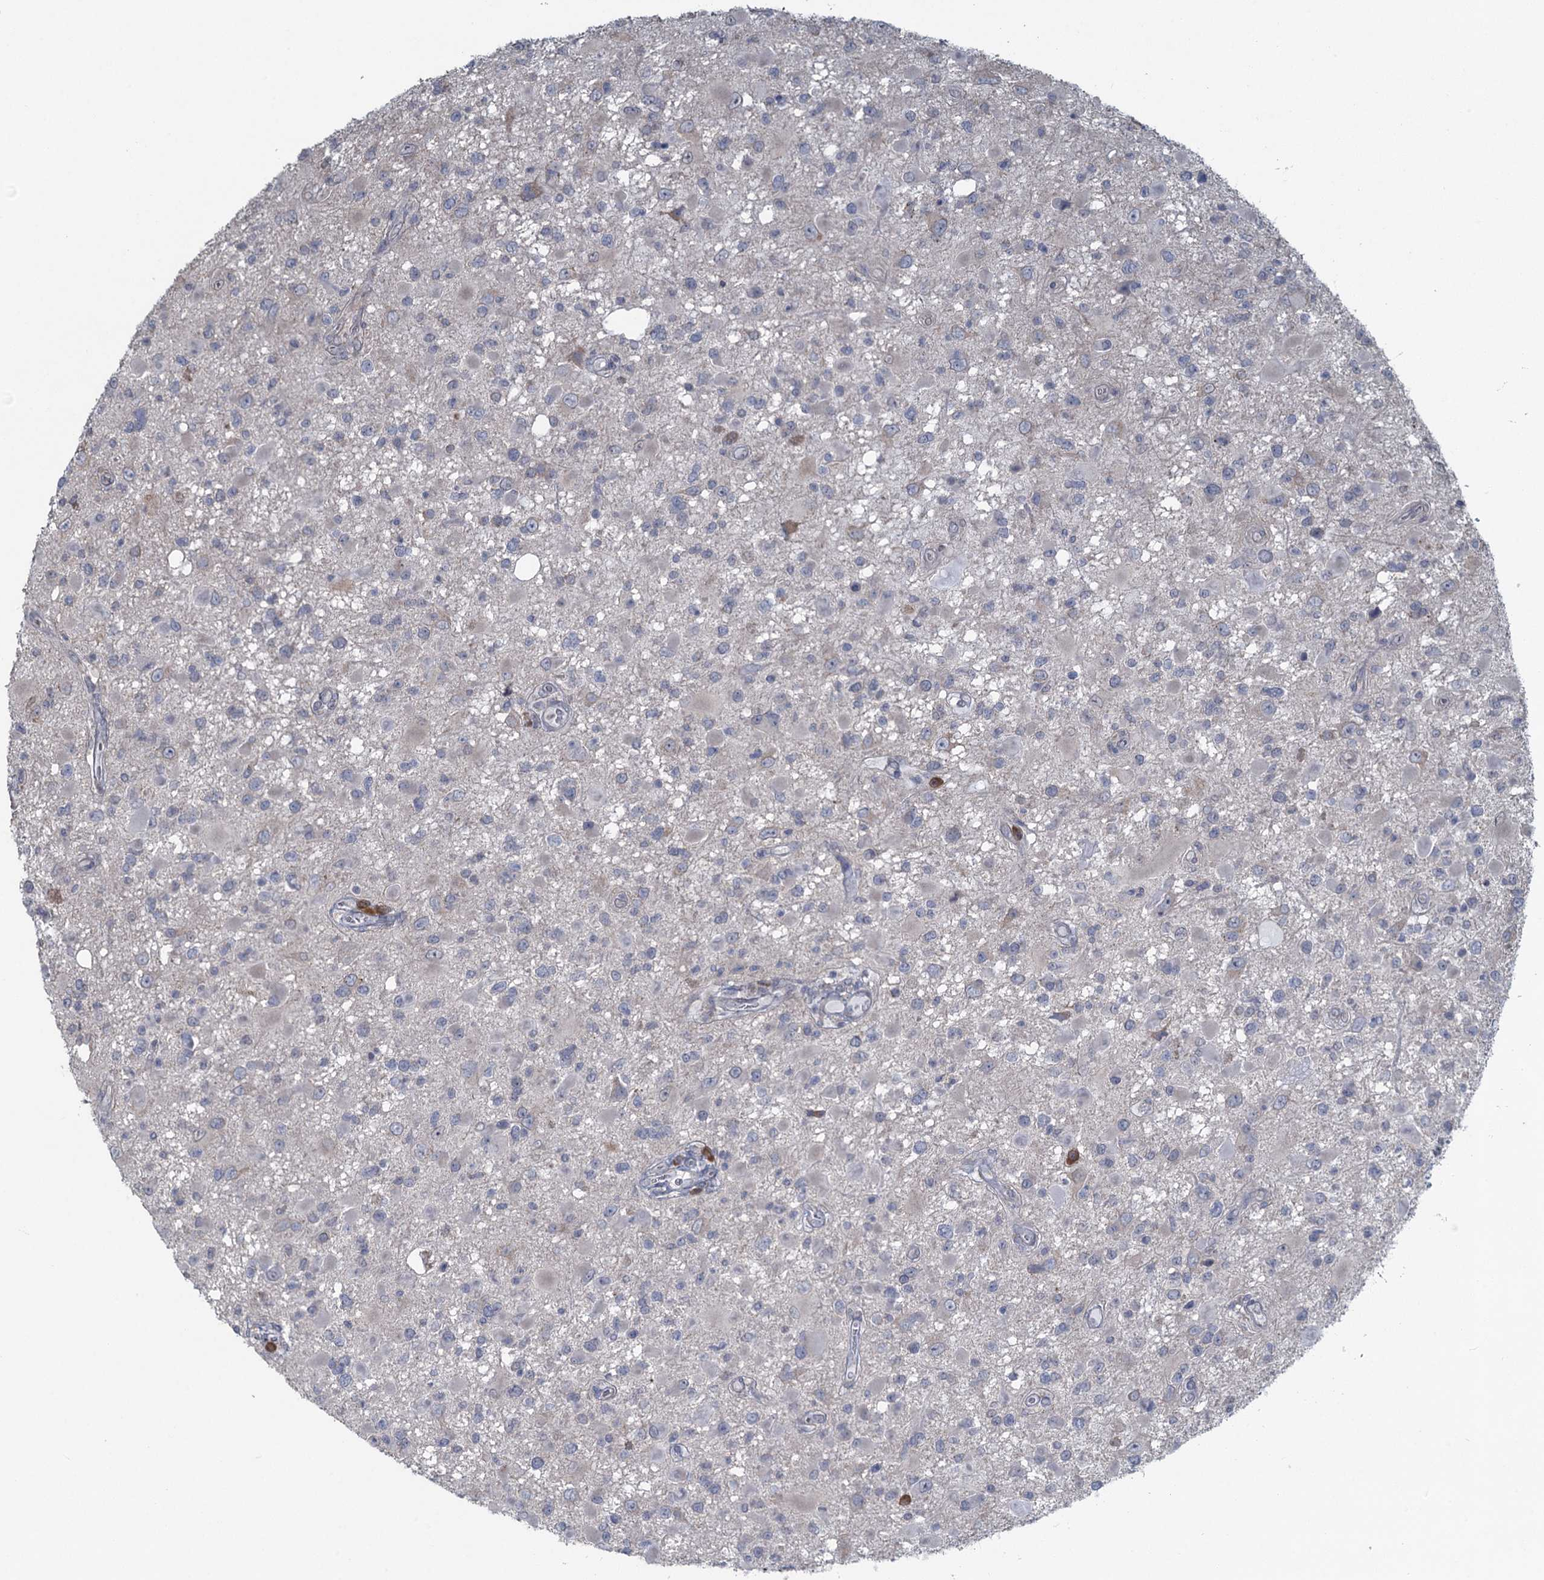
{"staining": {"intensity": "negative", "quantity": "none", "location": "none"}, "tissue": "glioma", "cell_type": "Tumor cells", "image_type": "cancer", "snomed": [{"axis": "morphology", "description": "Glioma, malignant, High grade"}, {"axis": "topography", "description": "Brain"}], "caption": "Tumor cells are negative for brown protein staining in malignant glioma (high-grade). (DAB immunohistochemistry, high magnification).", "gene": "TEX35", "patient": {"sex": "male", "age": 53}}